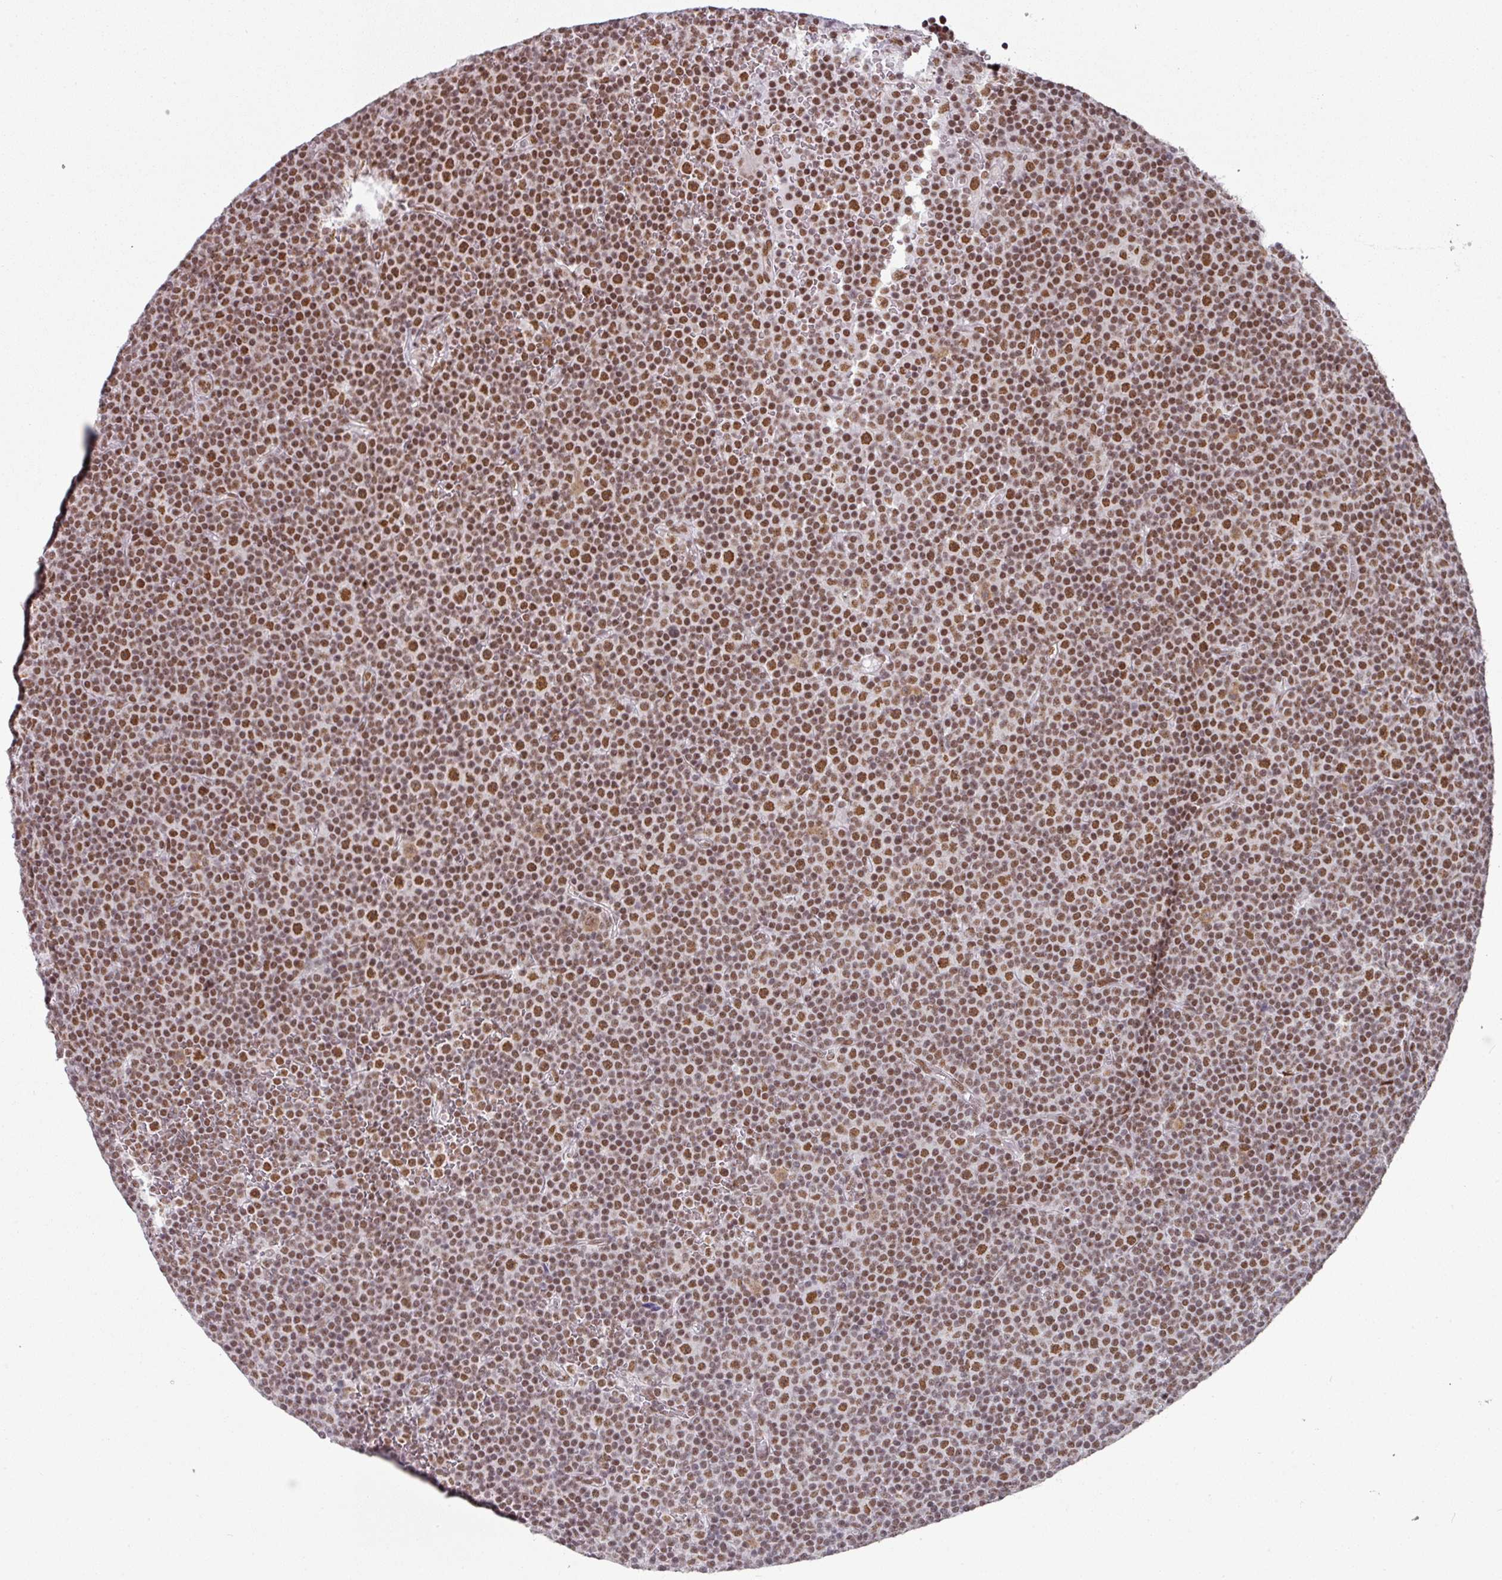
{"staining": {"intensity": "moderate", "quantity": ">75%", "location": "nuclear"}, "tissue": "lymphoma", "cell_type": "Tumor cells", "image_type": "cancer", "snomed": [{"axis": "morphology", "description": "Malignant lymphoma, non-Hodgkin's type, Low grade"}, {"axis": "topography", "description": "Lymph node"}], "caption": "Protein expression analysis of malignant lymphoma, non-Hodgkin's type (low-grade) exhibits moderate nuclear expression in approximately >75% of tumor cells.", "gene": "NCOA5", "patient": {"sex": "female", "age": 67}}